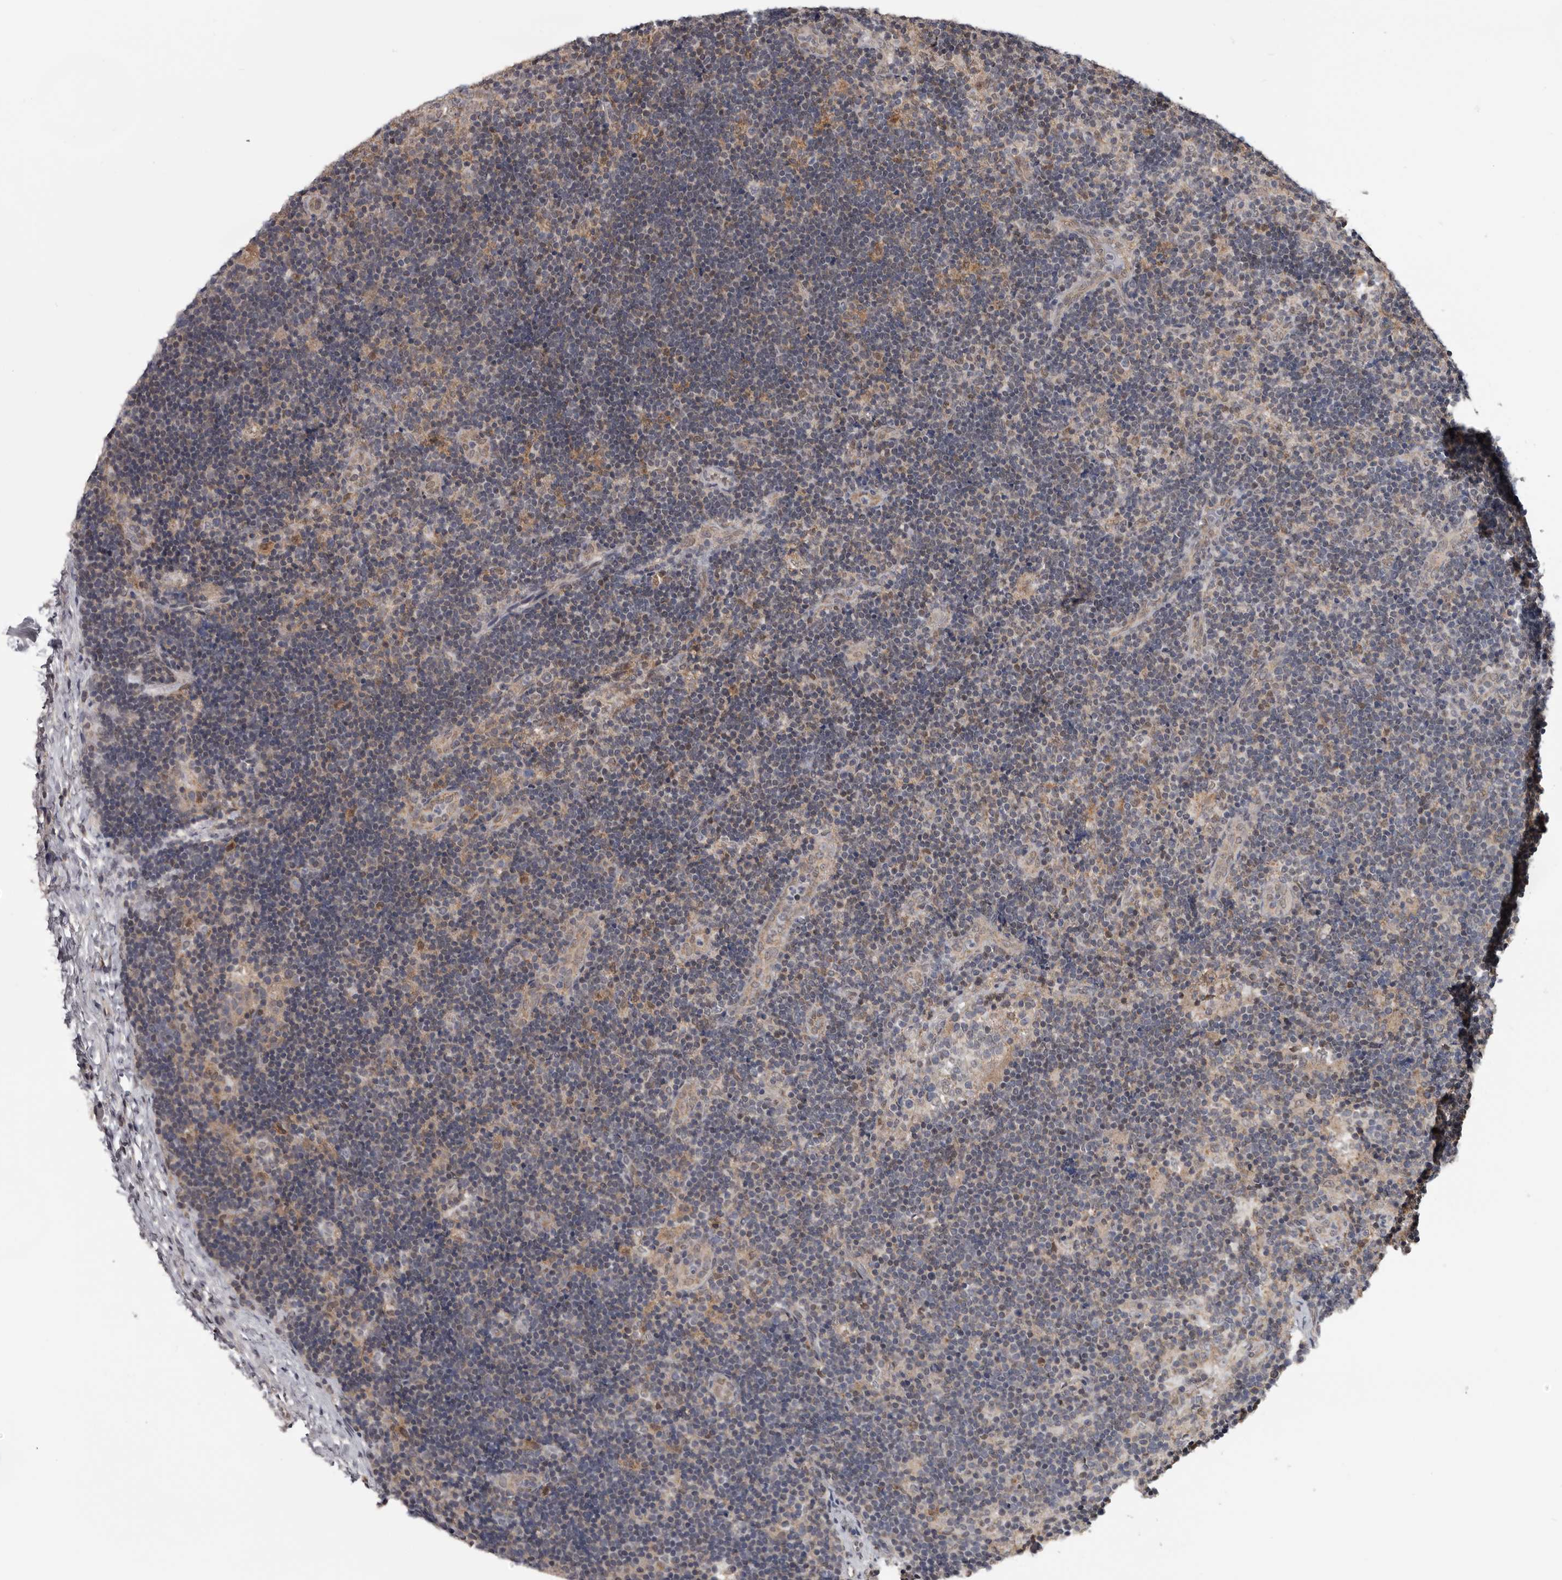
{"staining": {"intensity": "moderate", "quantity": "25%-75%", "location": "cytoplasmic/membranous"}, "tissue": "lymph node", "cell_type": "Germinal center cells", "image_type": "normal", "snomed": [{"axis": "morphology", "description": "Normal tissue, NOS"}, {"axis": "topography", "description": "Lymph node"}], "caption": "Brown immunohistochemical staining in benign lymph node displays moderate cytoplasmic/membranous expression in about 25%-75% of germinal center cells.", "gene": "MOGAT2", "patient": {"sex": "female", "age": 22}}